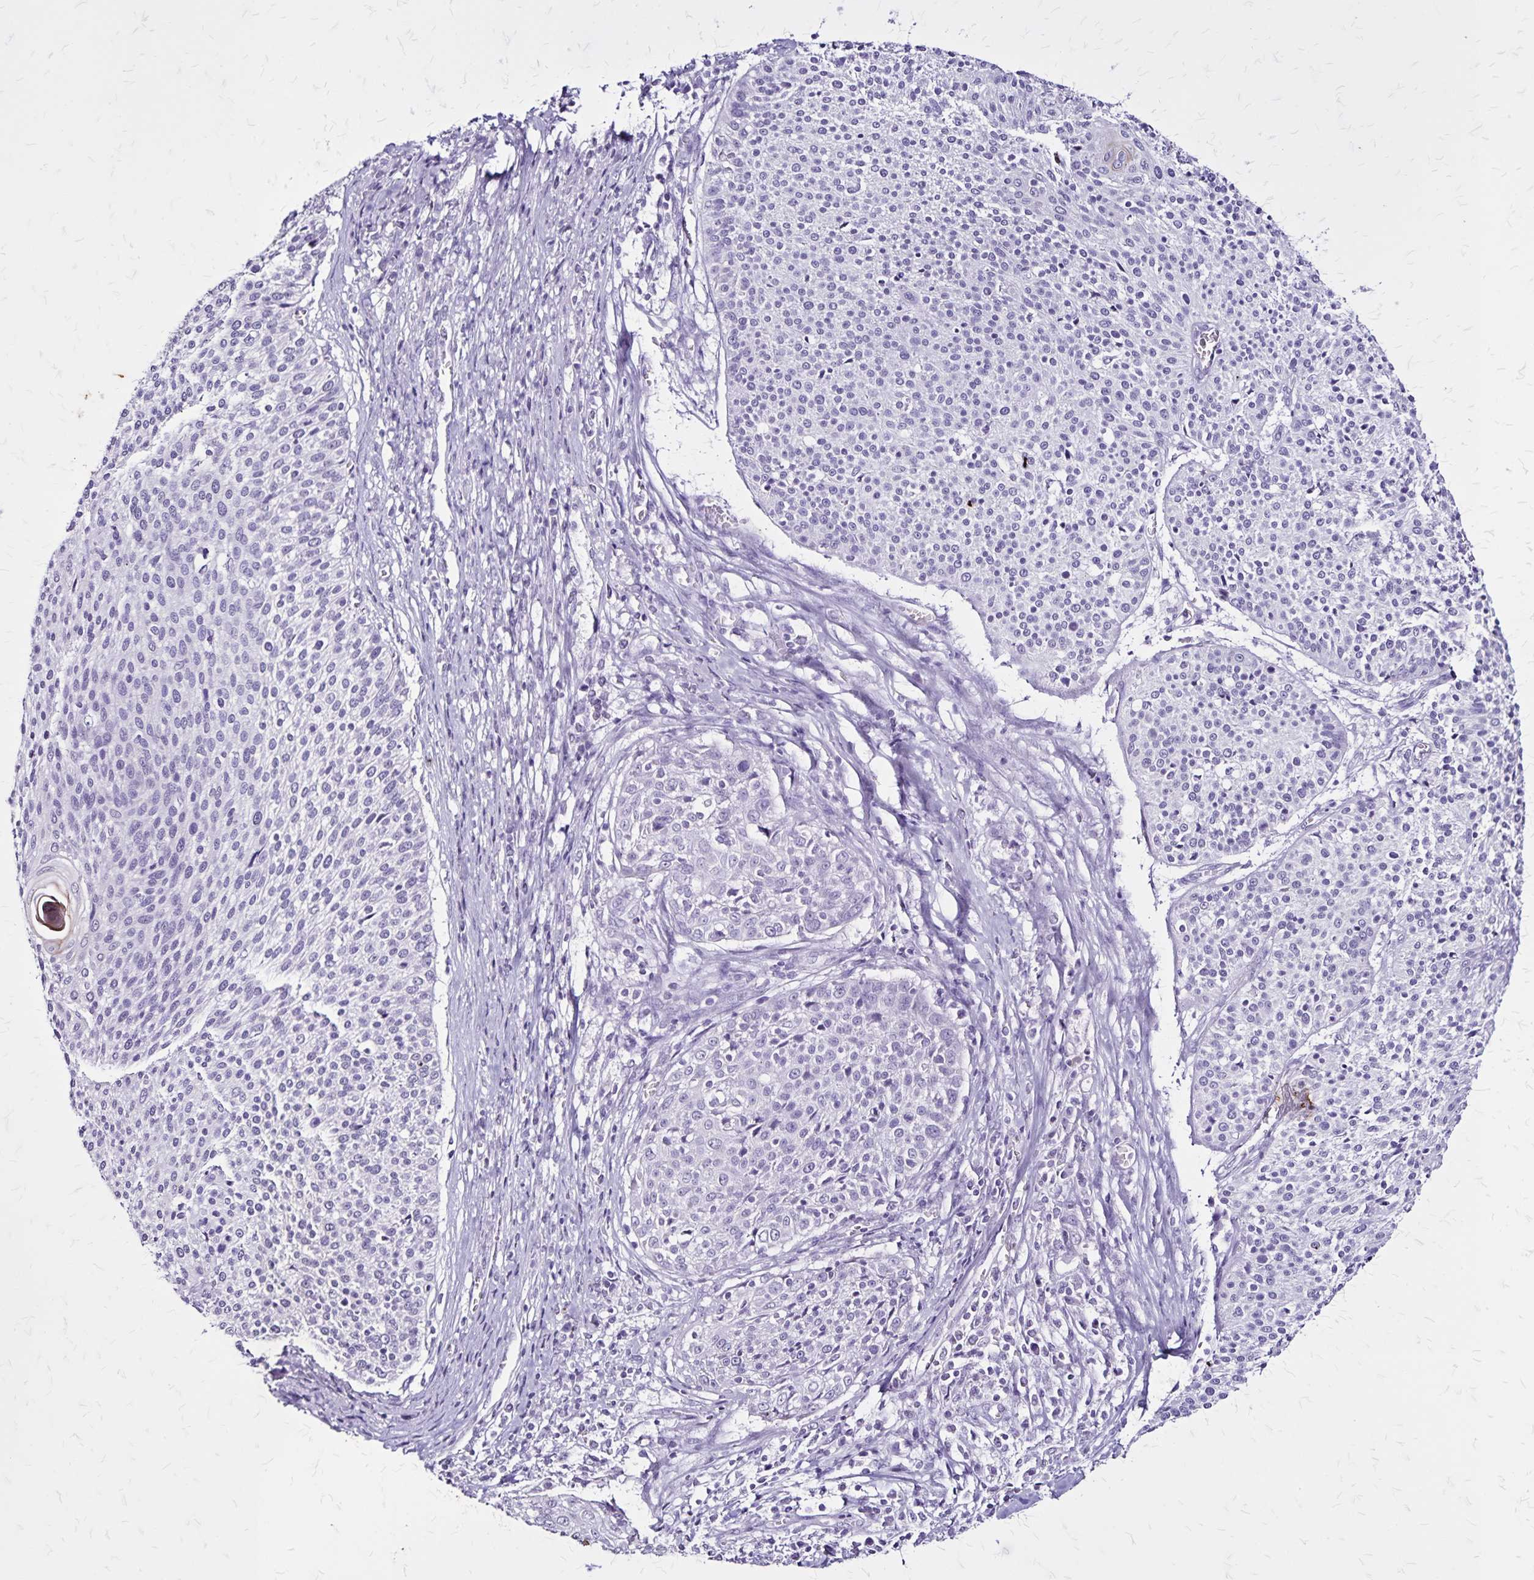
{"staining": {"intensity": "negative", "quantity": "none", "location": "none"}, "tissue": "cervical cancer", "cell_type": "Tumor cells", "image_type": "cancer", "snomed": [{"axis": "morphology", "description": "Squamous cell carcinoma, NOS"}, {"axis": "topography", "description": "Cervix"}], "caption": "The immunohistochemistry photomicrograph has no significant expression in tumor cells of cervical cancer tissue.", "gene": "KRT2", "patient": {"sex": "female", "age": 31}}